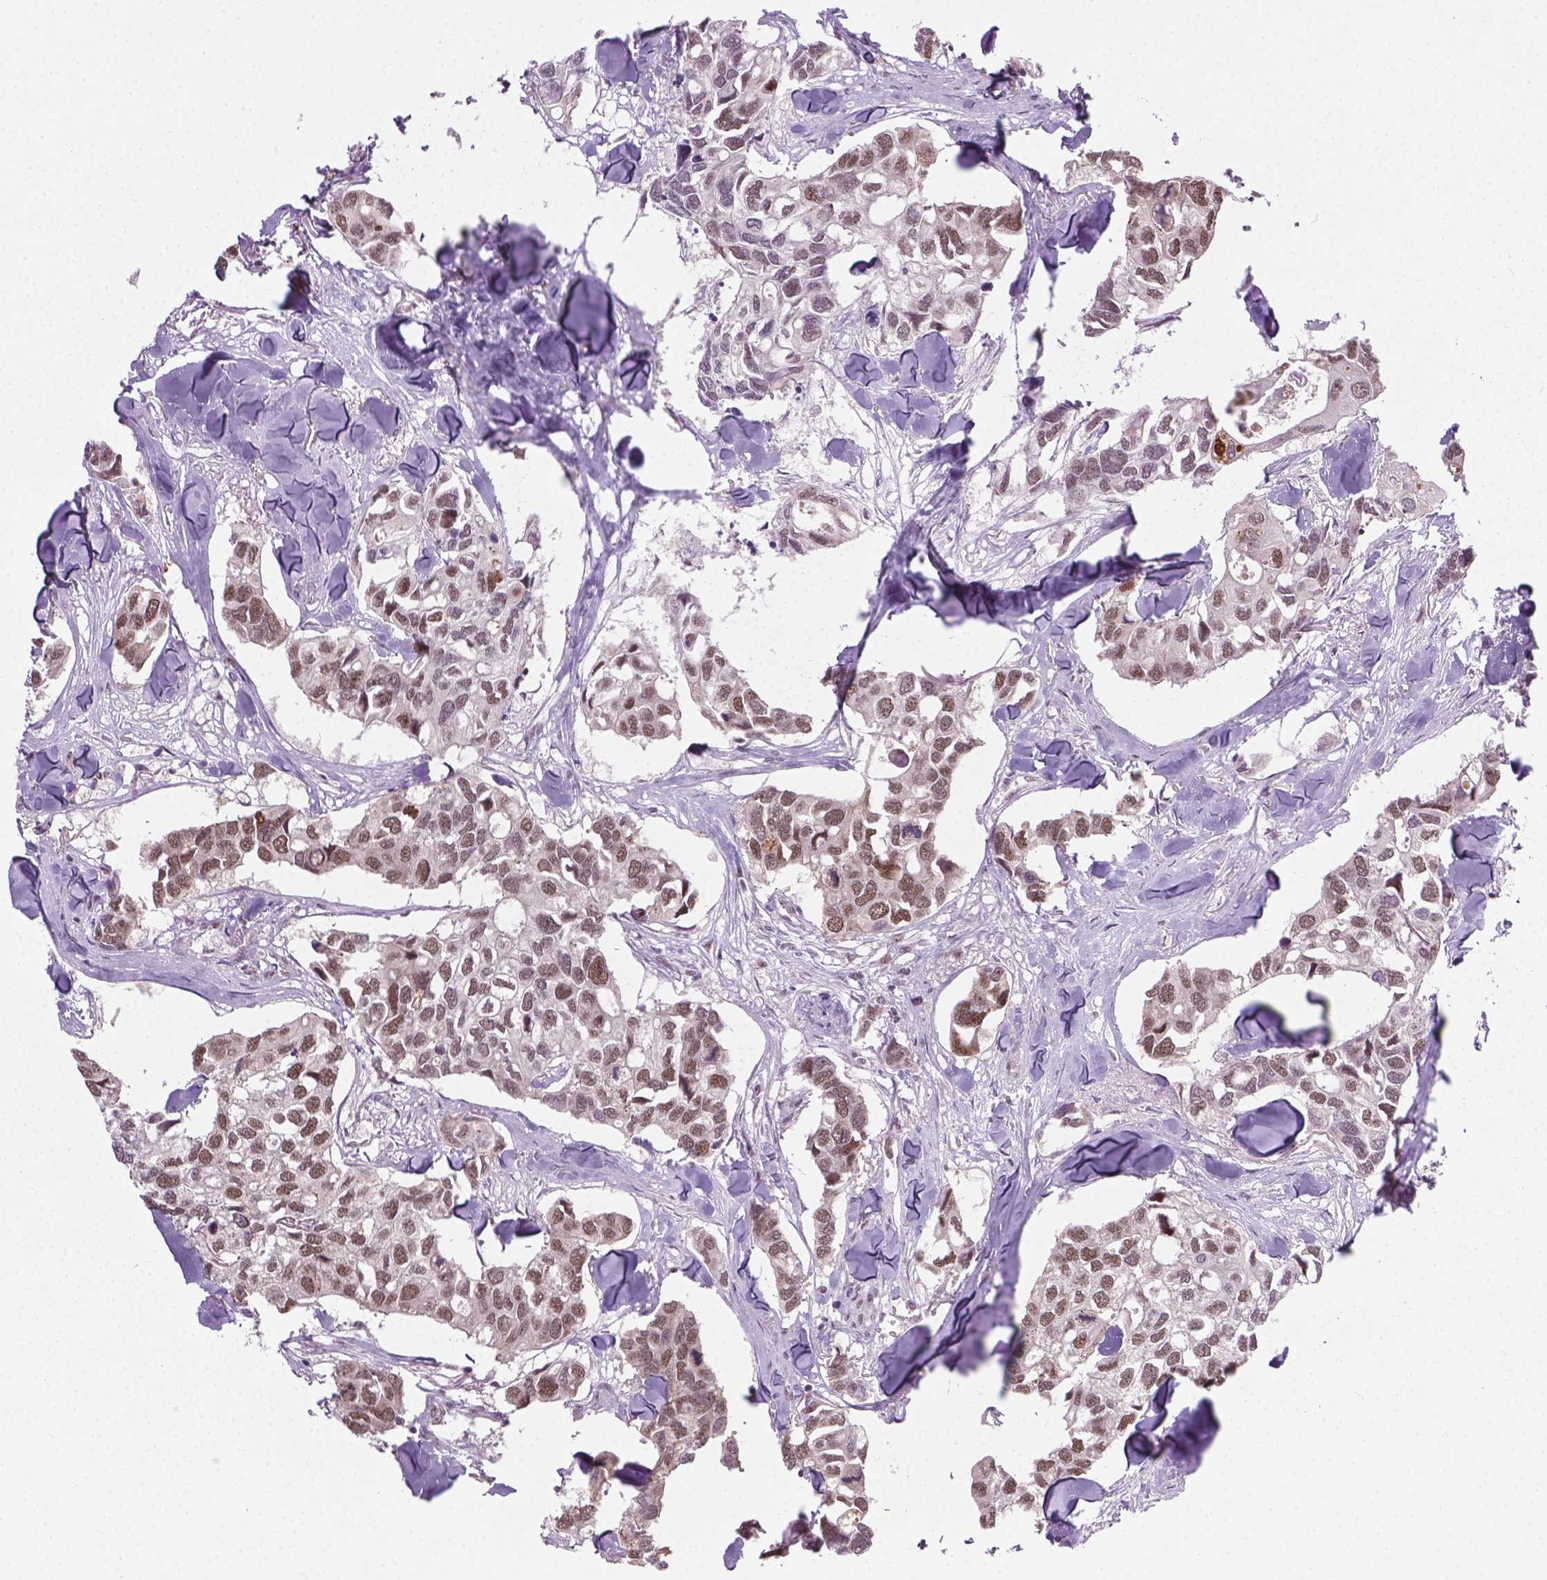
{"staining": {"intensity": "moderate", "quantity": ">75%", "location": "nuclear"}, "tissue": "breast cancer", "cell_type": "Tumor cells", "image_type": "cancer", "snomed": [{"axis": "morphology", "description": "Duct carcinoma"}, {"axis": "topography", "description": "Breast"}], "caption": "DAB immunohistochemical staining of intraductal carcinoma (breast) exhibits moderate nuclear protein expression in about >75% of tumor cells.", "gene": "PHAX", "patient": {"sex": "female", "age": 83}}